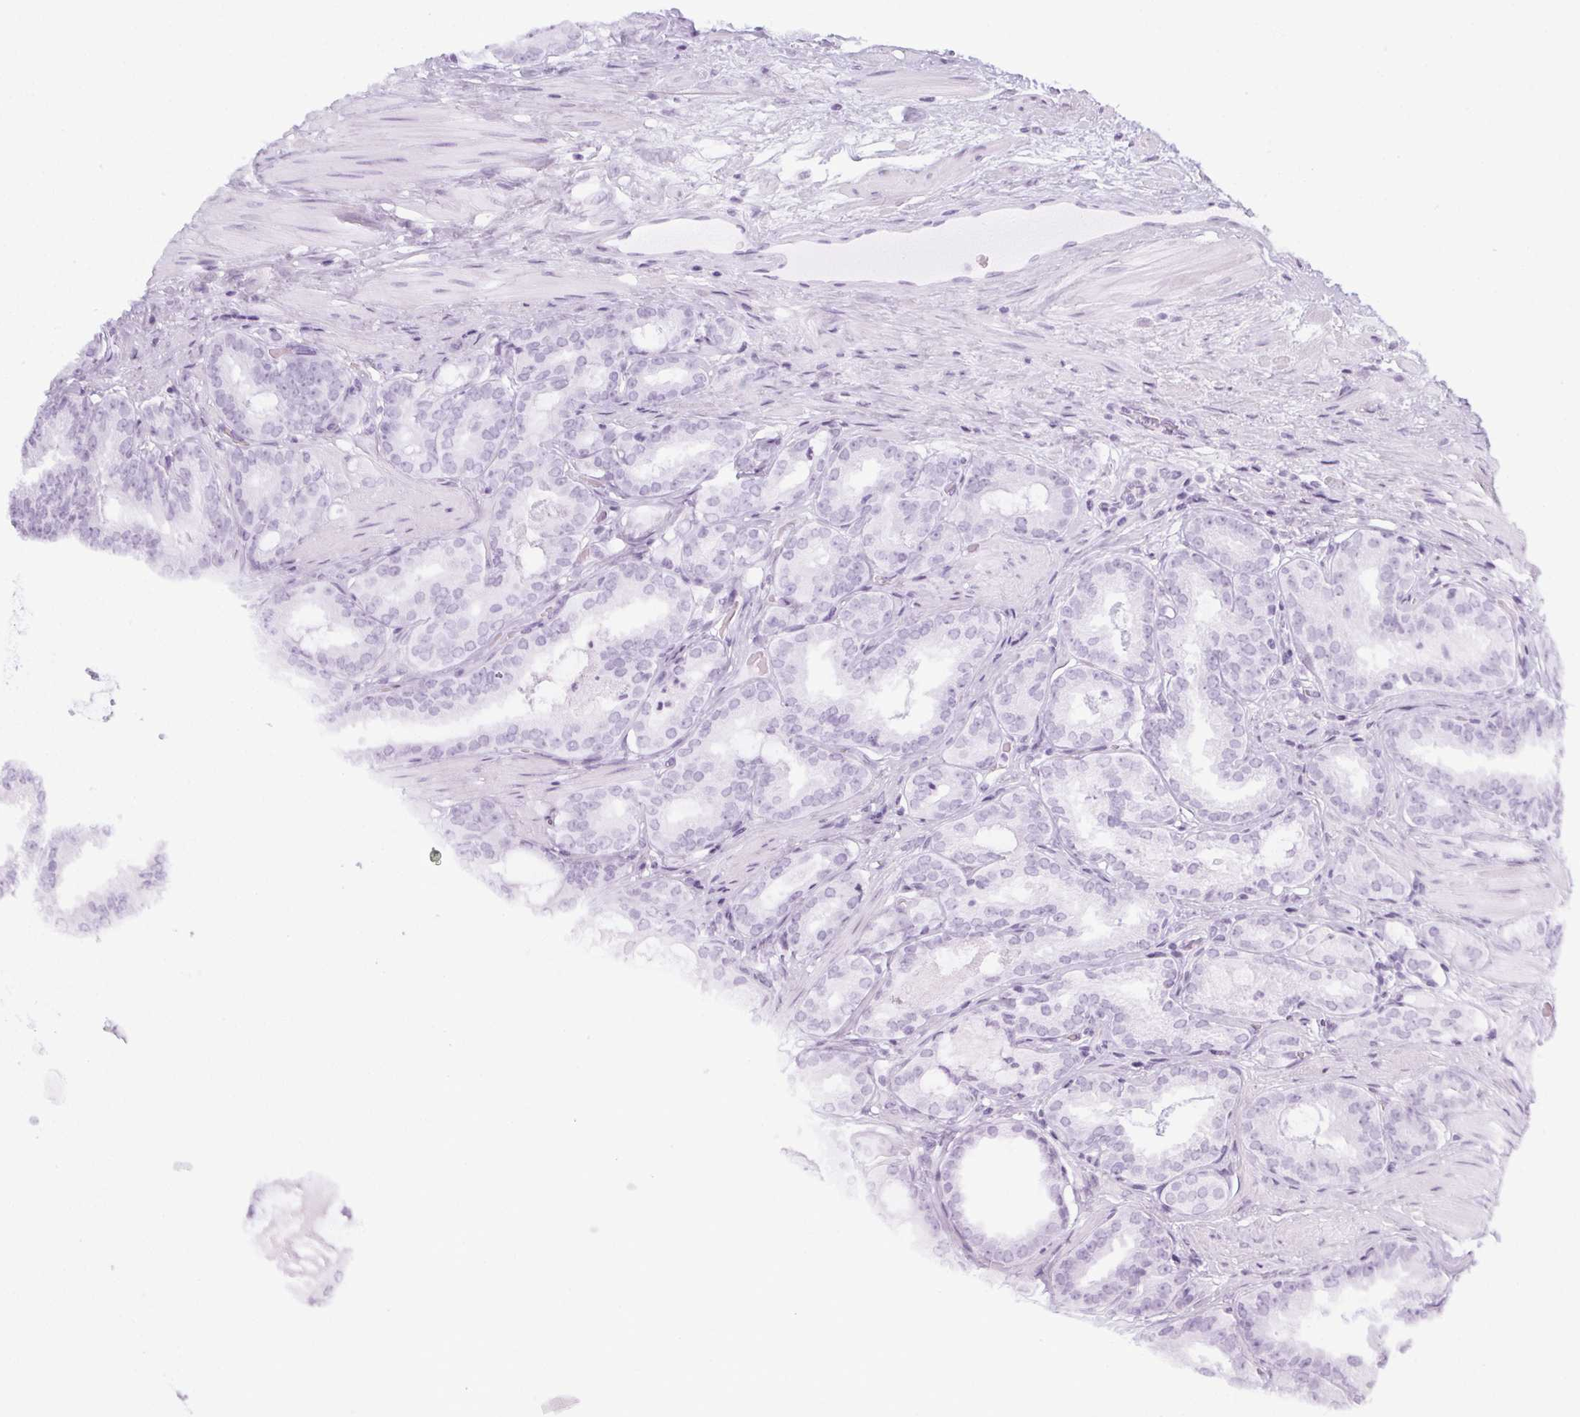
{"staining": {"intensity": "negative", "quantity": "none", "location": "none"}, "tissue": "prostate cancer", "cell_type": "Tumor cells", "image_type": "cancer", "snomed": [{"axis": "morphology", "description": "Adenocarcinoma, High grade"}, {"axis": "topography", "description": "Prostate"}], "caption": "This is a photomicrograph of immunohistochemistry staining of prostate cancer, which shows no positivity in tumor cells.", "gene": "TMEM72", "patient": {"sex": "male", "age": 63}}